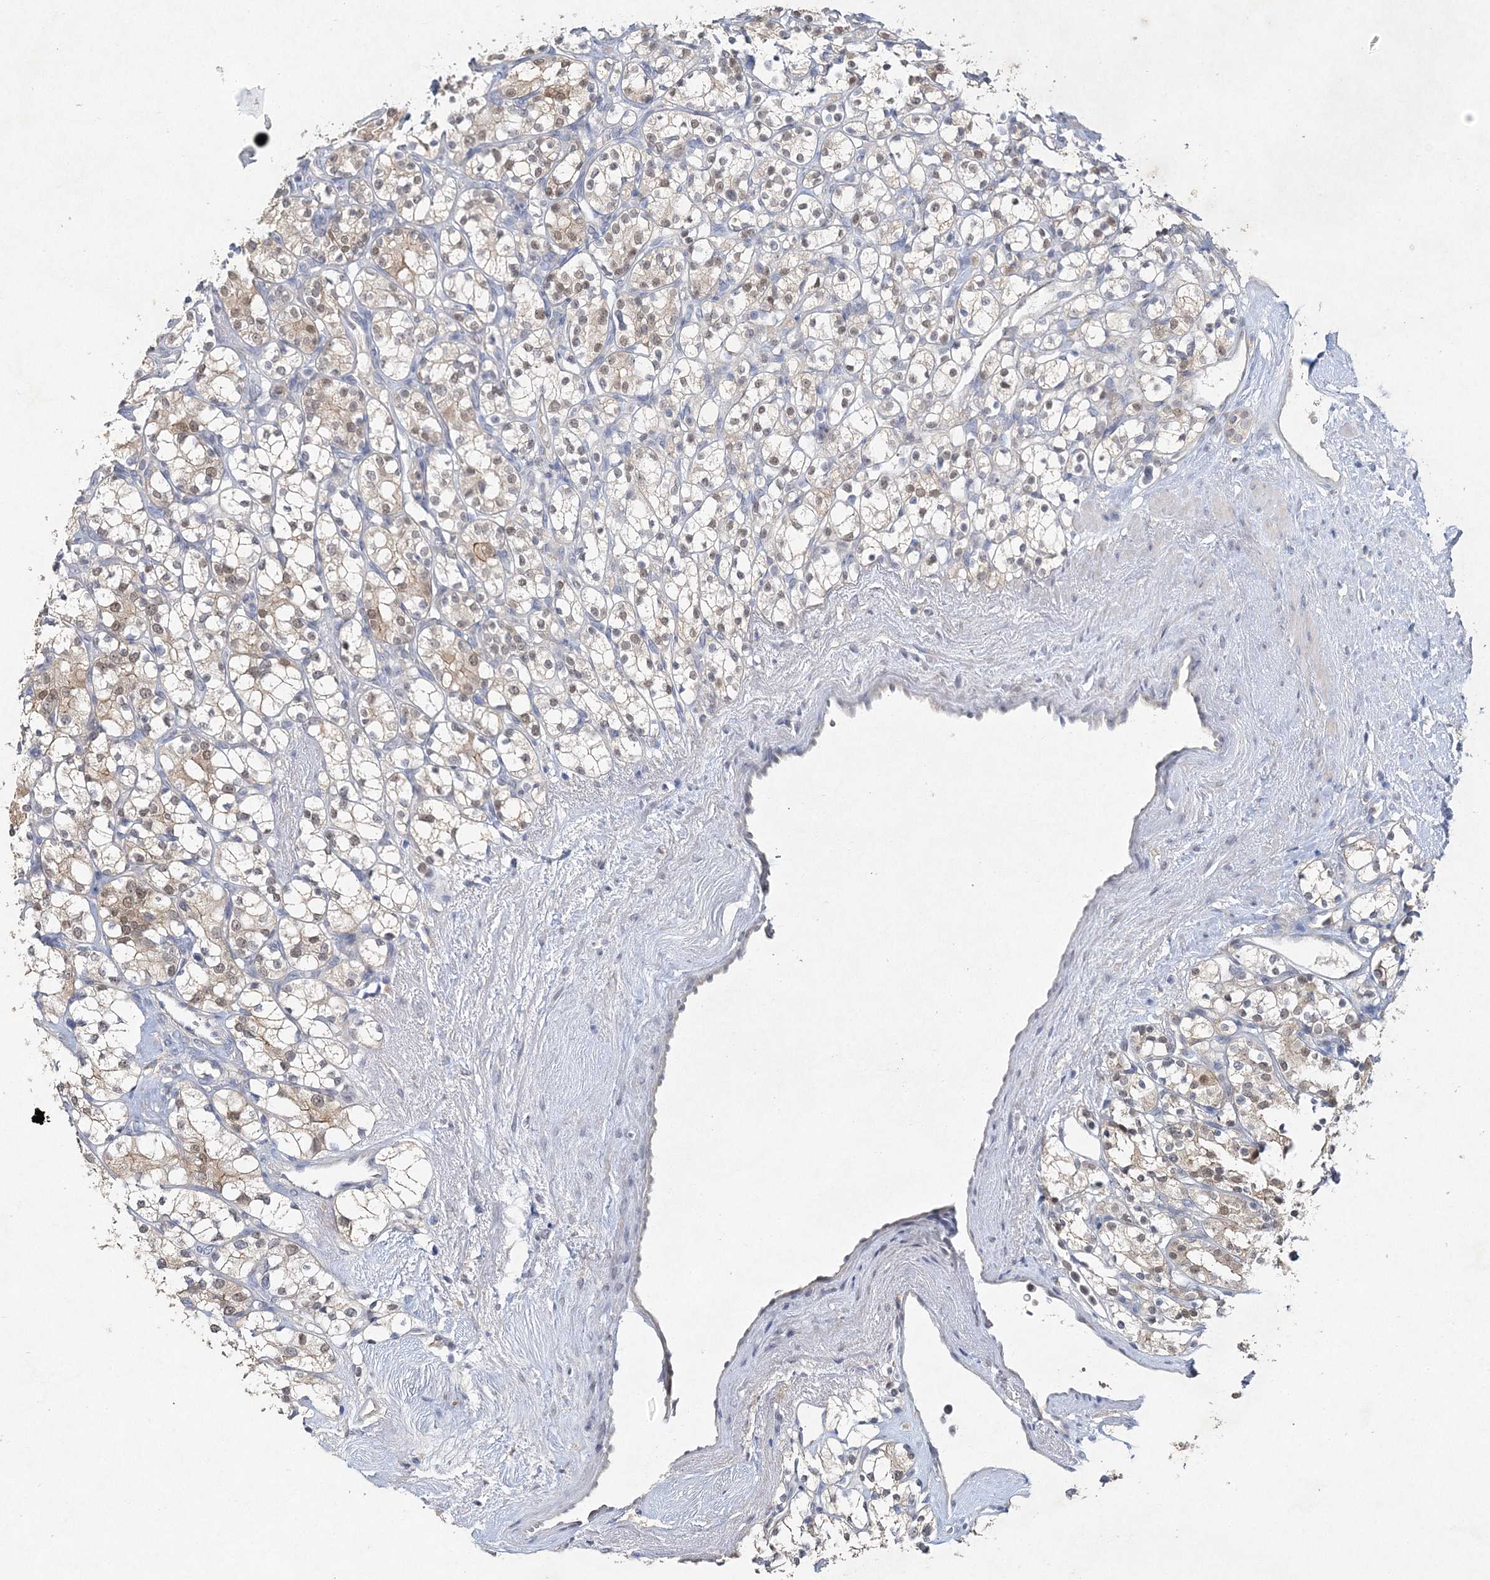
{"staining": {"intensity": "weak", "quantity": "25%-75%", "location": "cytoplasmic/membranous,nuclear"}, "tissue": "renal cancer", "cell_type": "Tumor cells", "image_type": "cancer", "snomed": [{"axis": "morphology", "description": "Adenocarcinoma, NOS"}, {"axis": "topography", "description": "Kidney"}], "caption": "Immunohistochemistry (IHC) (DAB) staining of renal cancer displays weak cytoplasmic/membranous and nuclear protein expression in about 25%-75% of tumor cells. The protein of interest is stained brown, and the nuclei are stained in blue (DAB (3,3'-diaminobenzidine) IHC with brightfield microscopy, high magnification).", "gene": "MAT2B", "patient": {"sex": "male", "age": 77}}